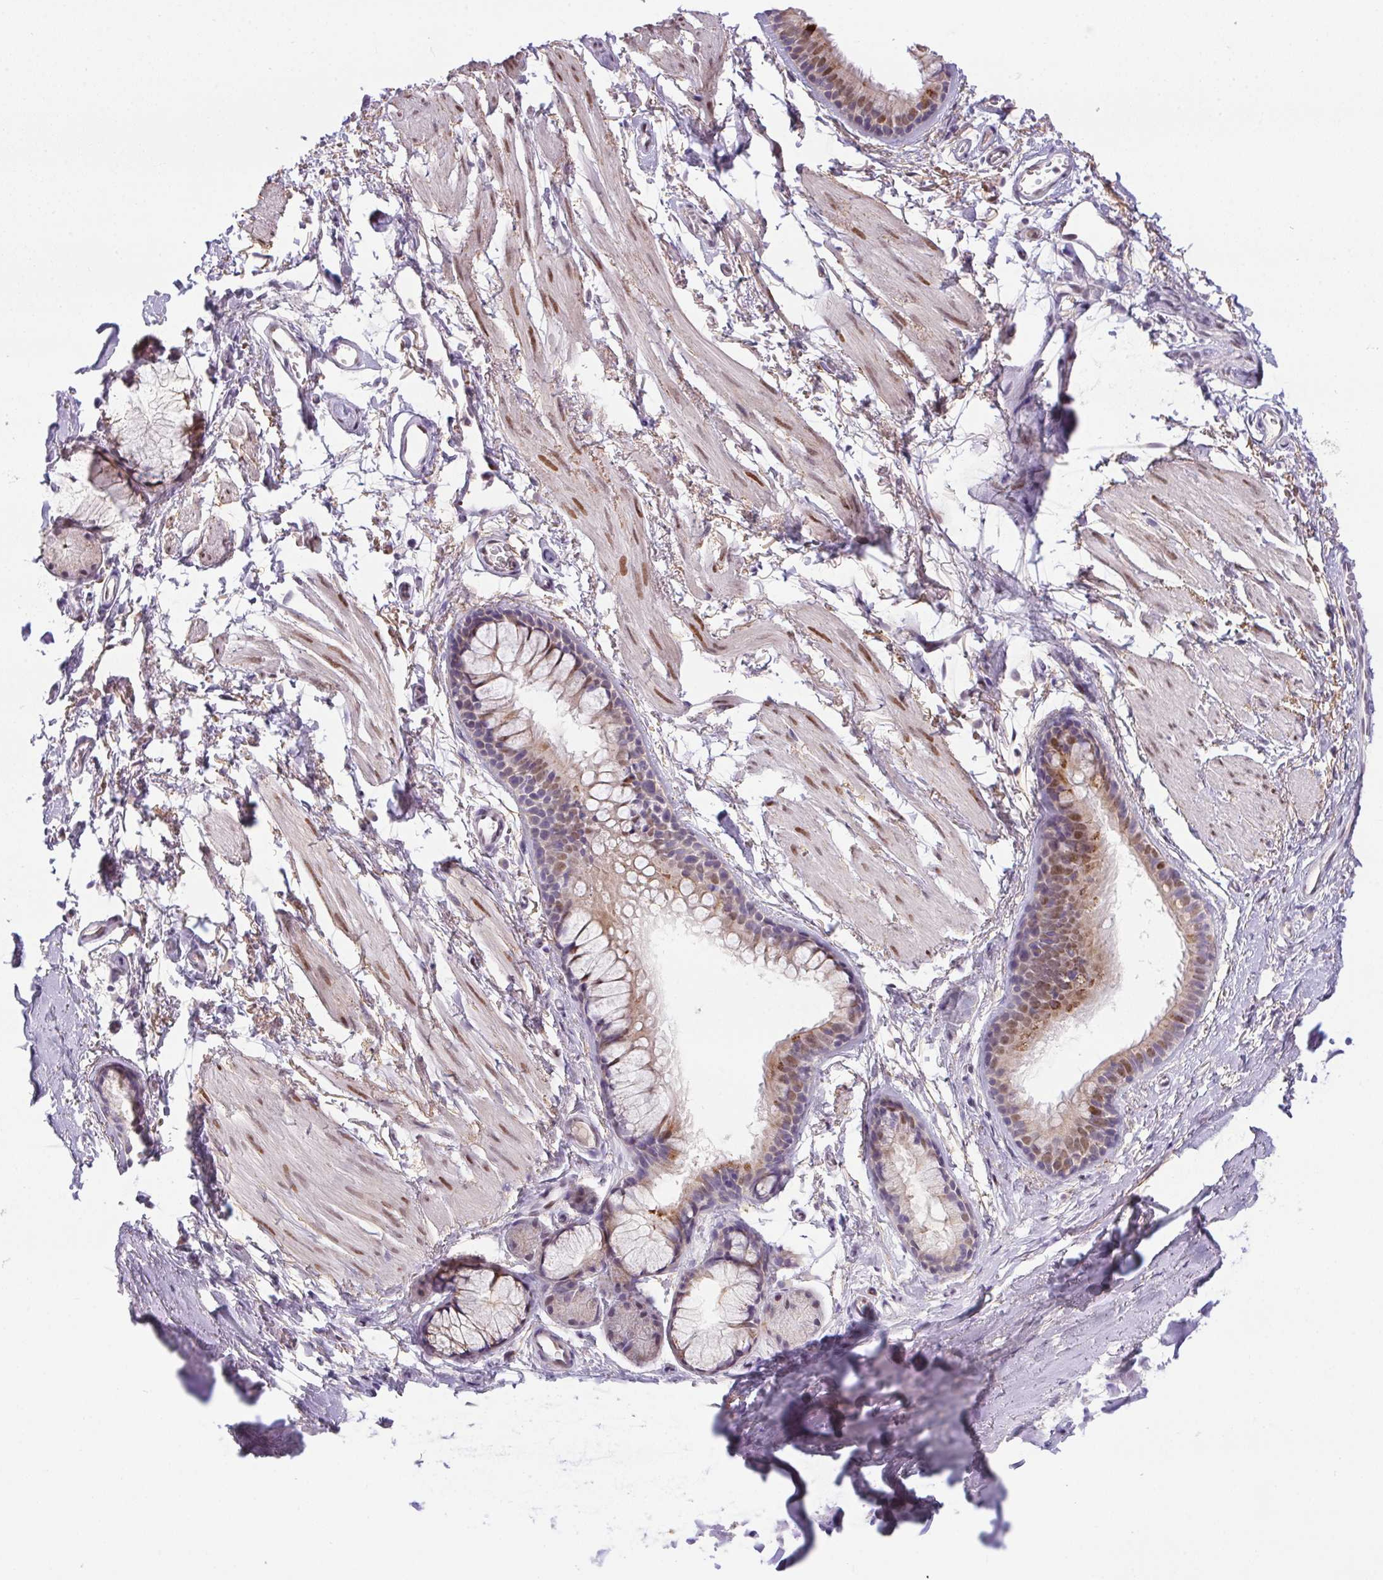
{"staining": {"intensity": "moderate", "quantity": "<25%", "location": "nuclear"}, "tissue": "soft tissue", "cell_type": "Fibroblasts", "image_type": "normal", "snomed": [{"axis": "morphology", "description": "Normal tissue, NOS"}, {"axis": "topography", "description": "Cartilage tissue"}, {"axis": "topography", "description": "Bronchus"}], "caption": "DAB immunohistochemical staining of normal soft tissue shows moderate nuclear protein expression in approximately <25% of fibroblasts.", "gene": "SP9", "patient": {"sex": "female", "age": 79}}